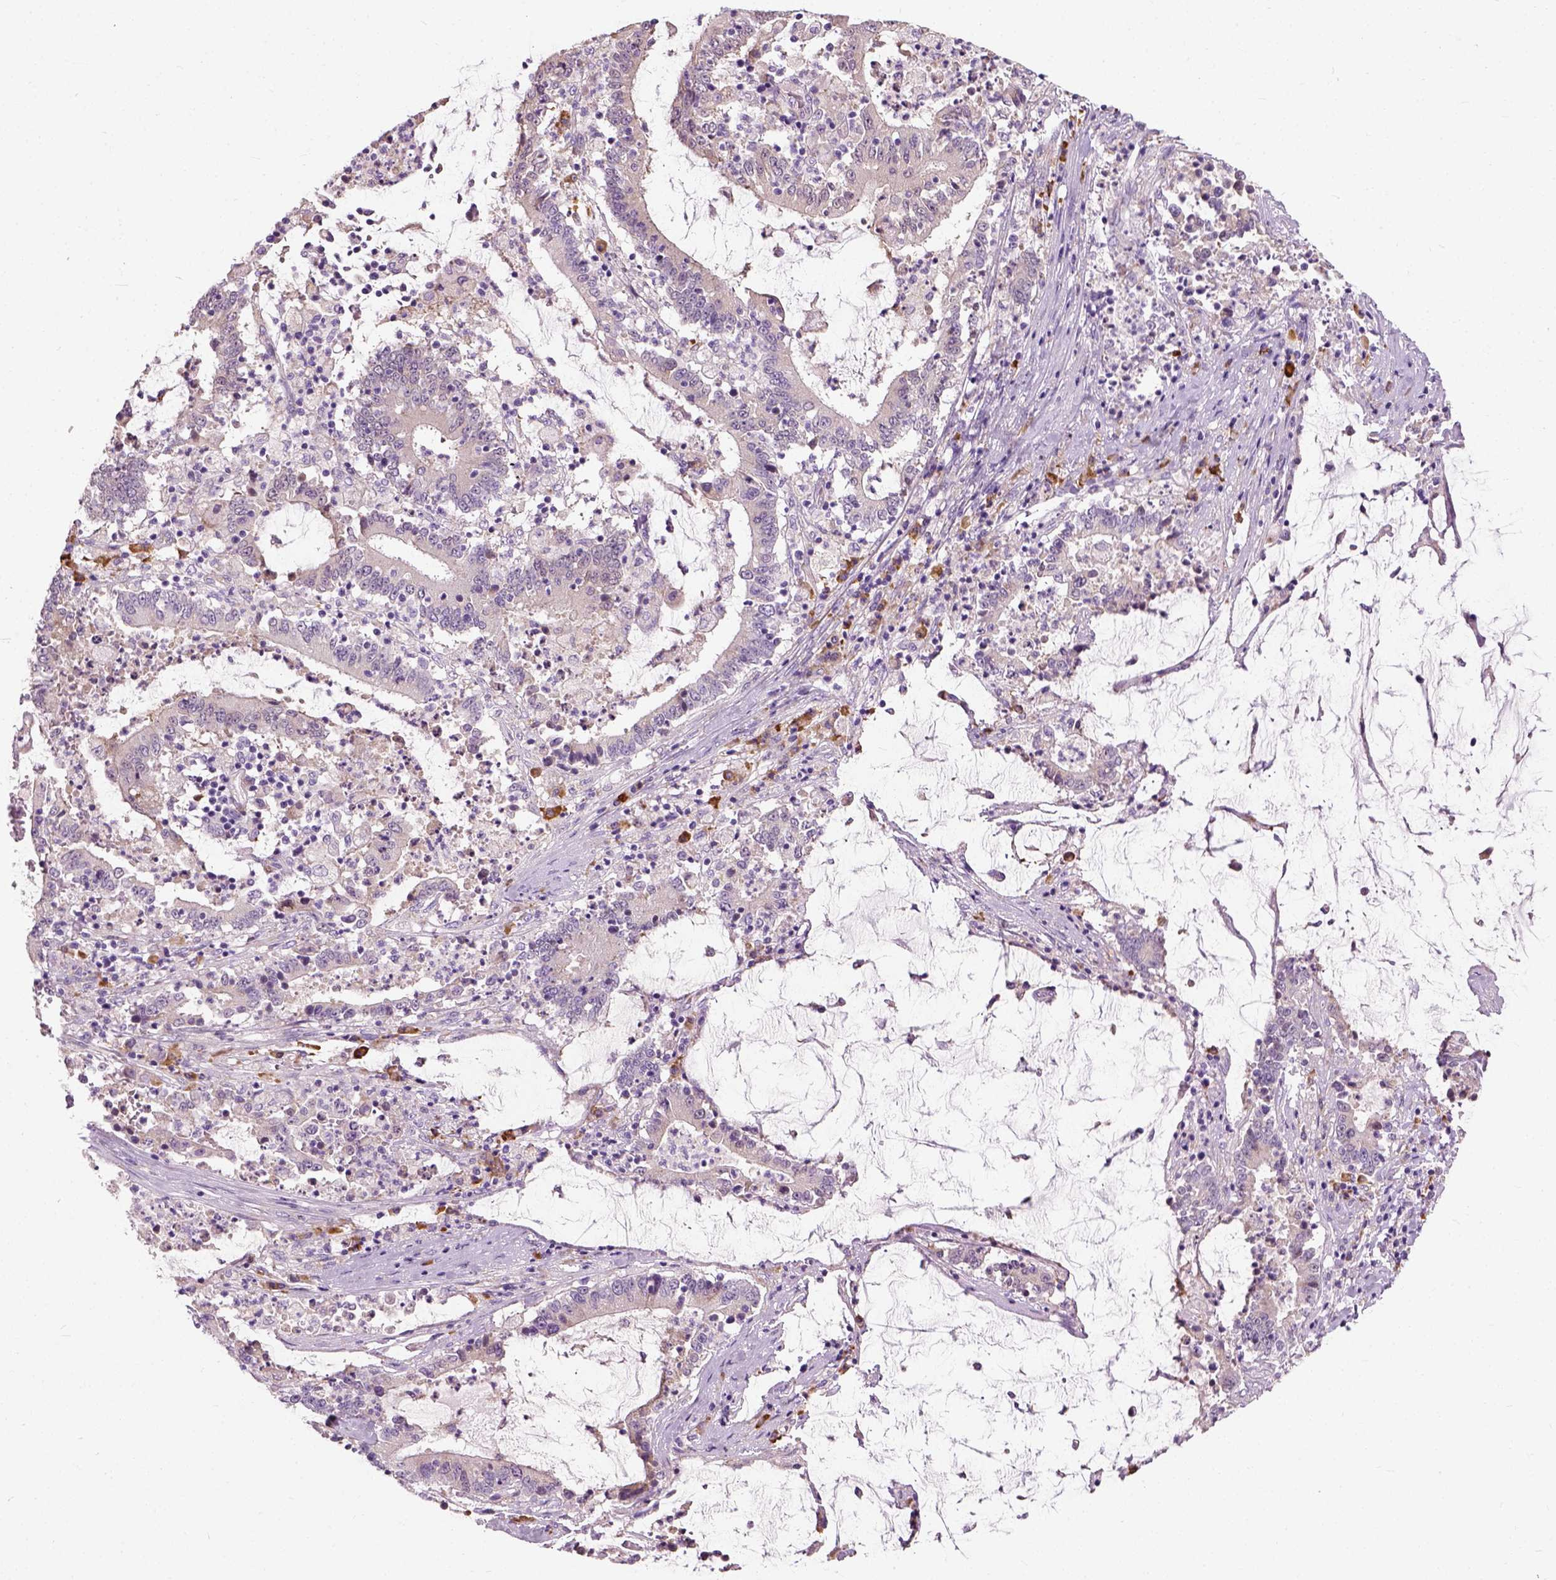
{"staining": {"intensity": "negative", "quantity": "none", "location": "none"}, "tissue": "stomach cancer", "cell_type": "Tumor cells", "image_type": "cancer", "snomed": [{"axis": "morphology", "description": "Adenocarcinoma, NOS"}, {"axis": "topography", "description": "Stomach, upper"}], "caption": "DAB immunohistochemical staining of human stomach cancer (adenocarcinoma) reveals no significant staining in tumor cells. (Stains: DAB (3,3'-diaminobenzidine) immunohistochemistry with hematoxylin counter stain, Microscopy: brightfield microscopy at high magnification).", "gene": "TRIM72", "patient": {"sex": "male", "age": 68}}